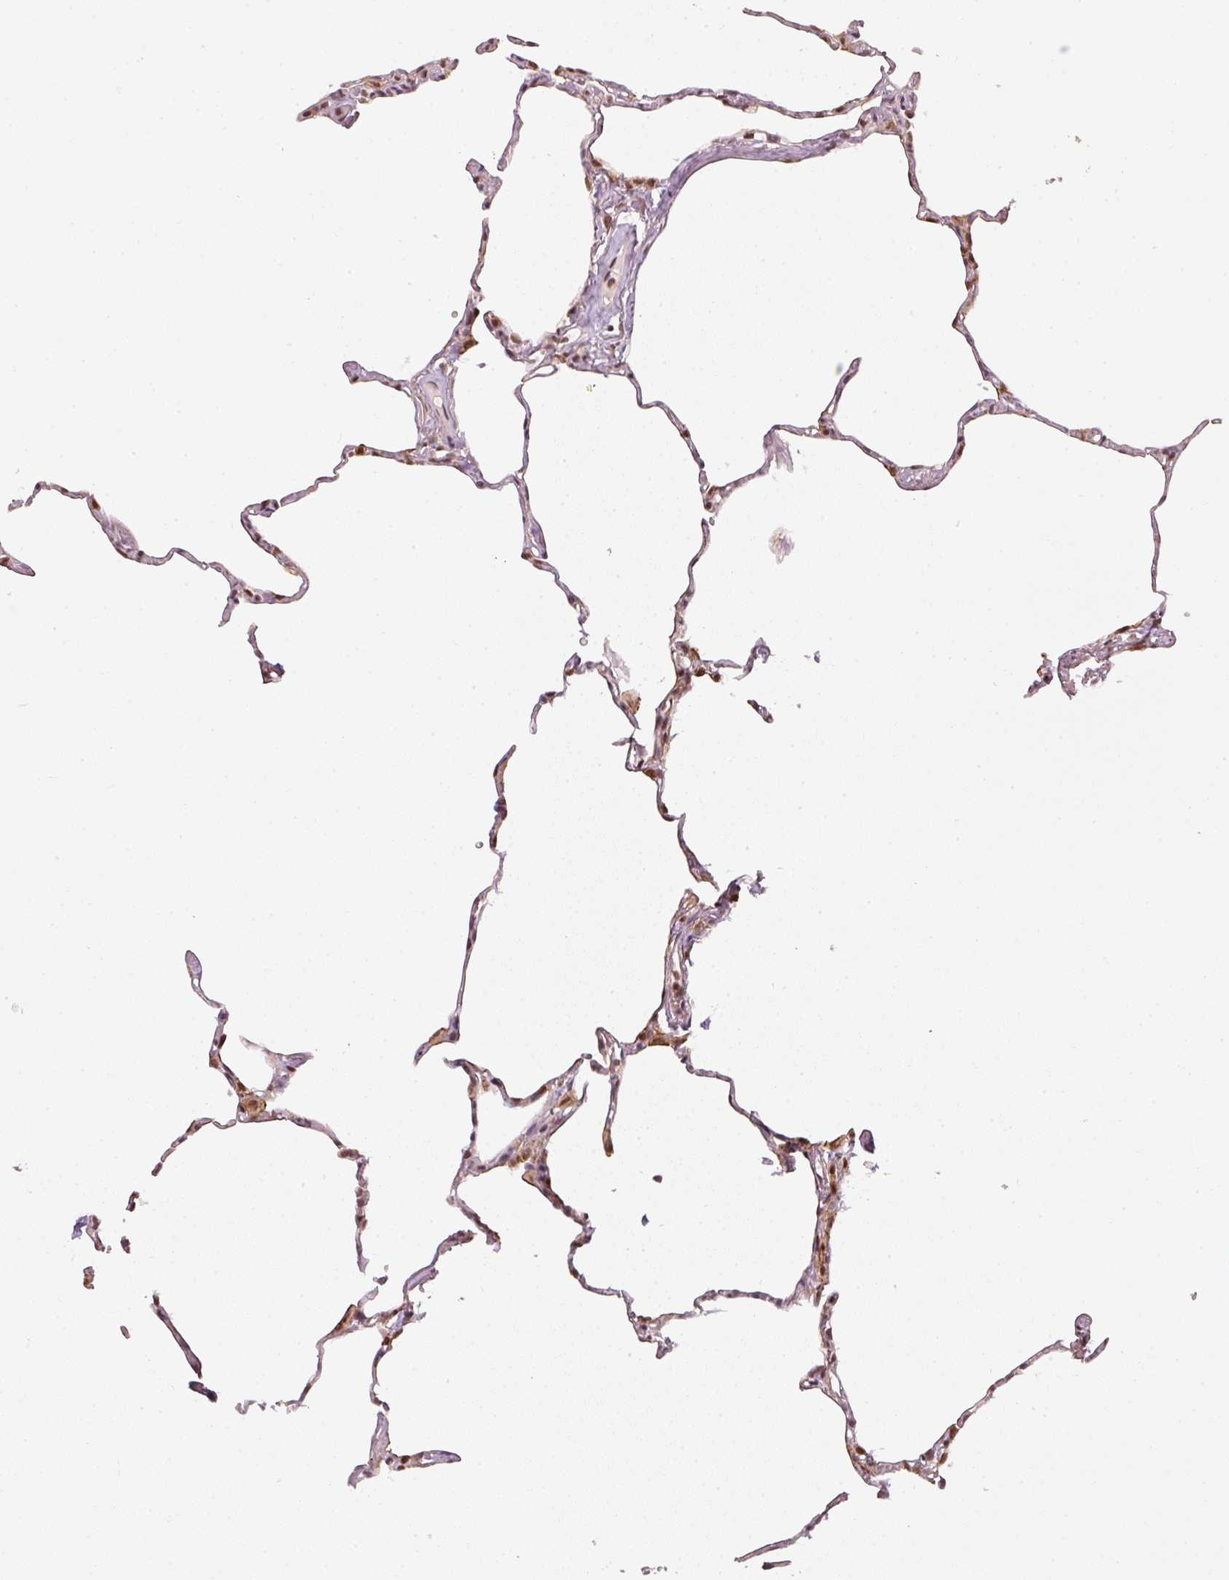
{"staining": {"intensity": "moderate", "quantity": "25%-75%", "location": "nuclear"}, "tissue": "lung", "cell_type": "Alveolar cells", "image_type": "normal", "snomed": [{"axis": "morphology", "description": "Normal tissue, NOS"}, {"axis": "topography", "description": "Lung"}], "caption": "Immunohistochemistry (IHC) micrograph of normal lung stained for a protein (brown), which exhibits medium levels of moderate nuclear staining in about 25%-75% of alveolar cells.", "gene": "THOC6", "patient": {"sex": "male", "age": 65}}